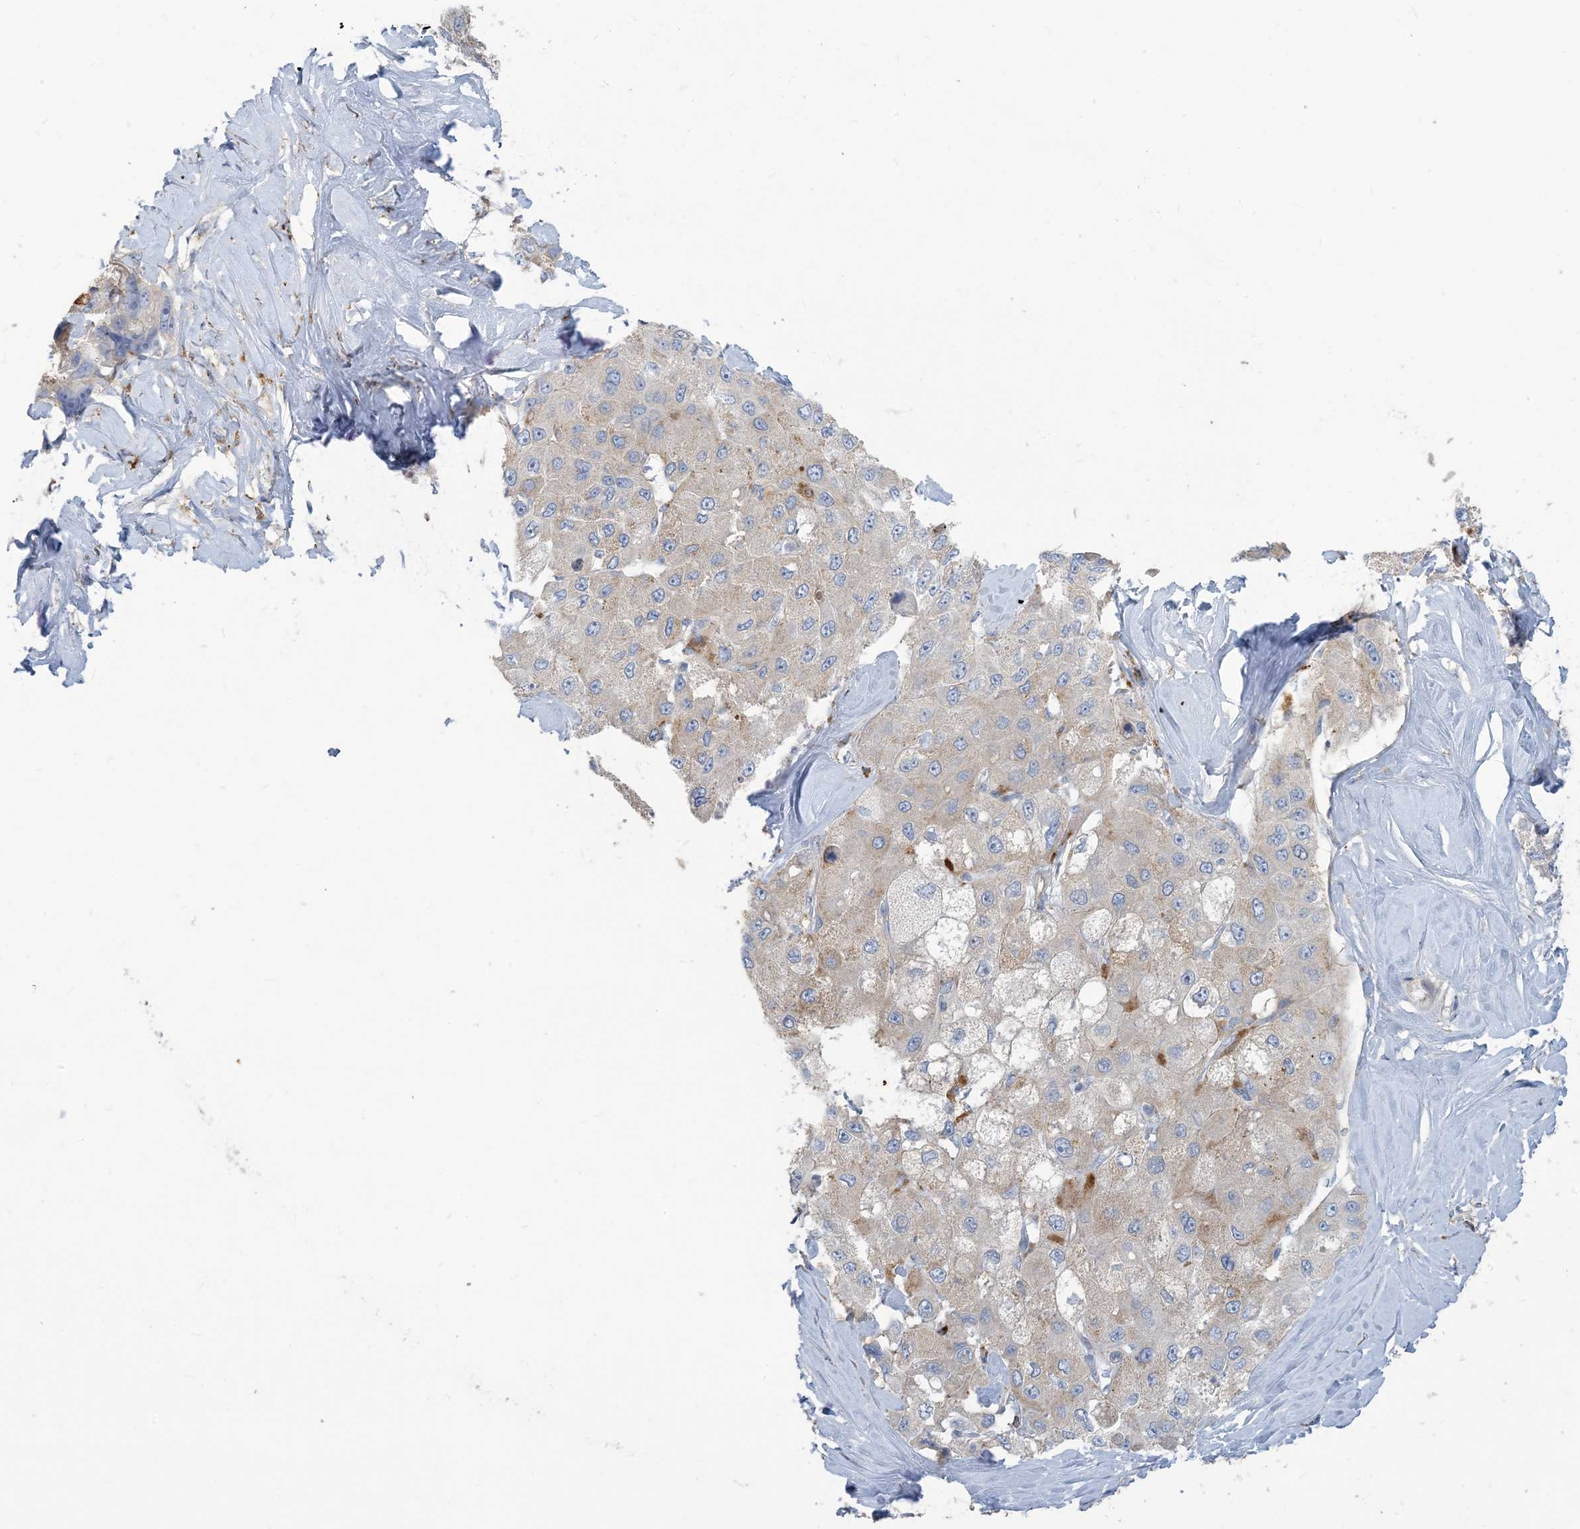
{"staining": {"intensity": "negative", "quantity": "none", "location": "none"}, "tissue": "liver cancer", "cell_type": "Tumor cells", "image_type": "cancer", "snomed": [{"axis": "morphology", "description": "Carcinoma, Hepatocellular, NOS"}, {"axis": "topography", "description": "Liver"}], "caption": "The photomicrograph displays no significant positivity in tumor cells of liver hepatocellular carcinoma.", "gene": "PEAR1", "patient": {"sex": "male", "age": 80}}